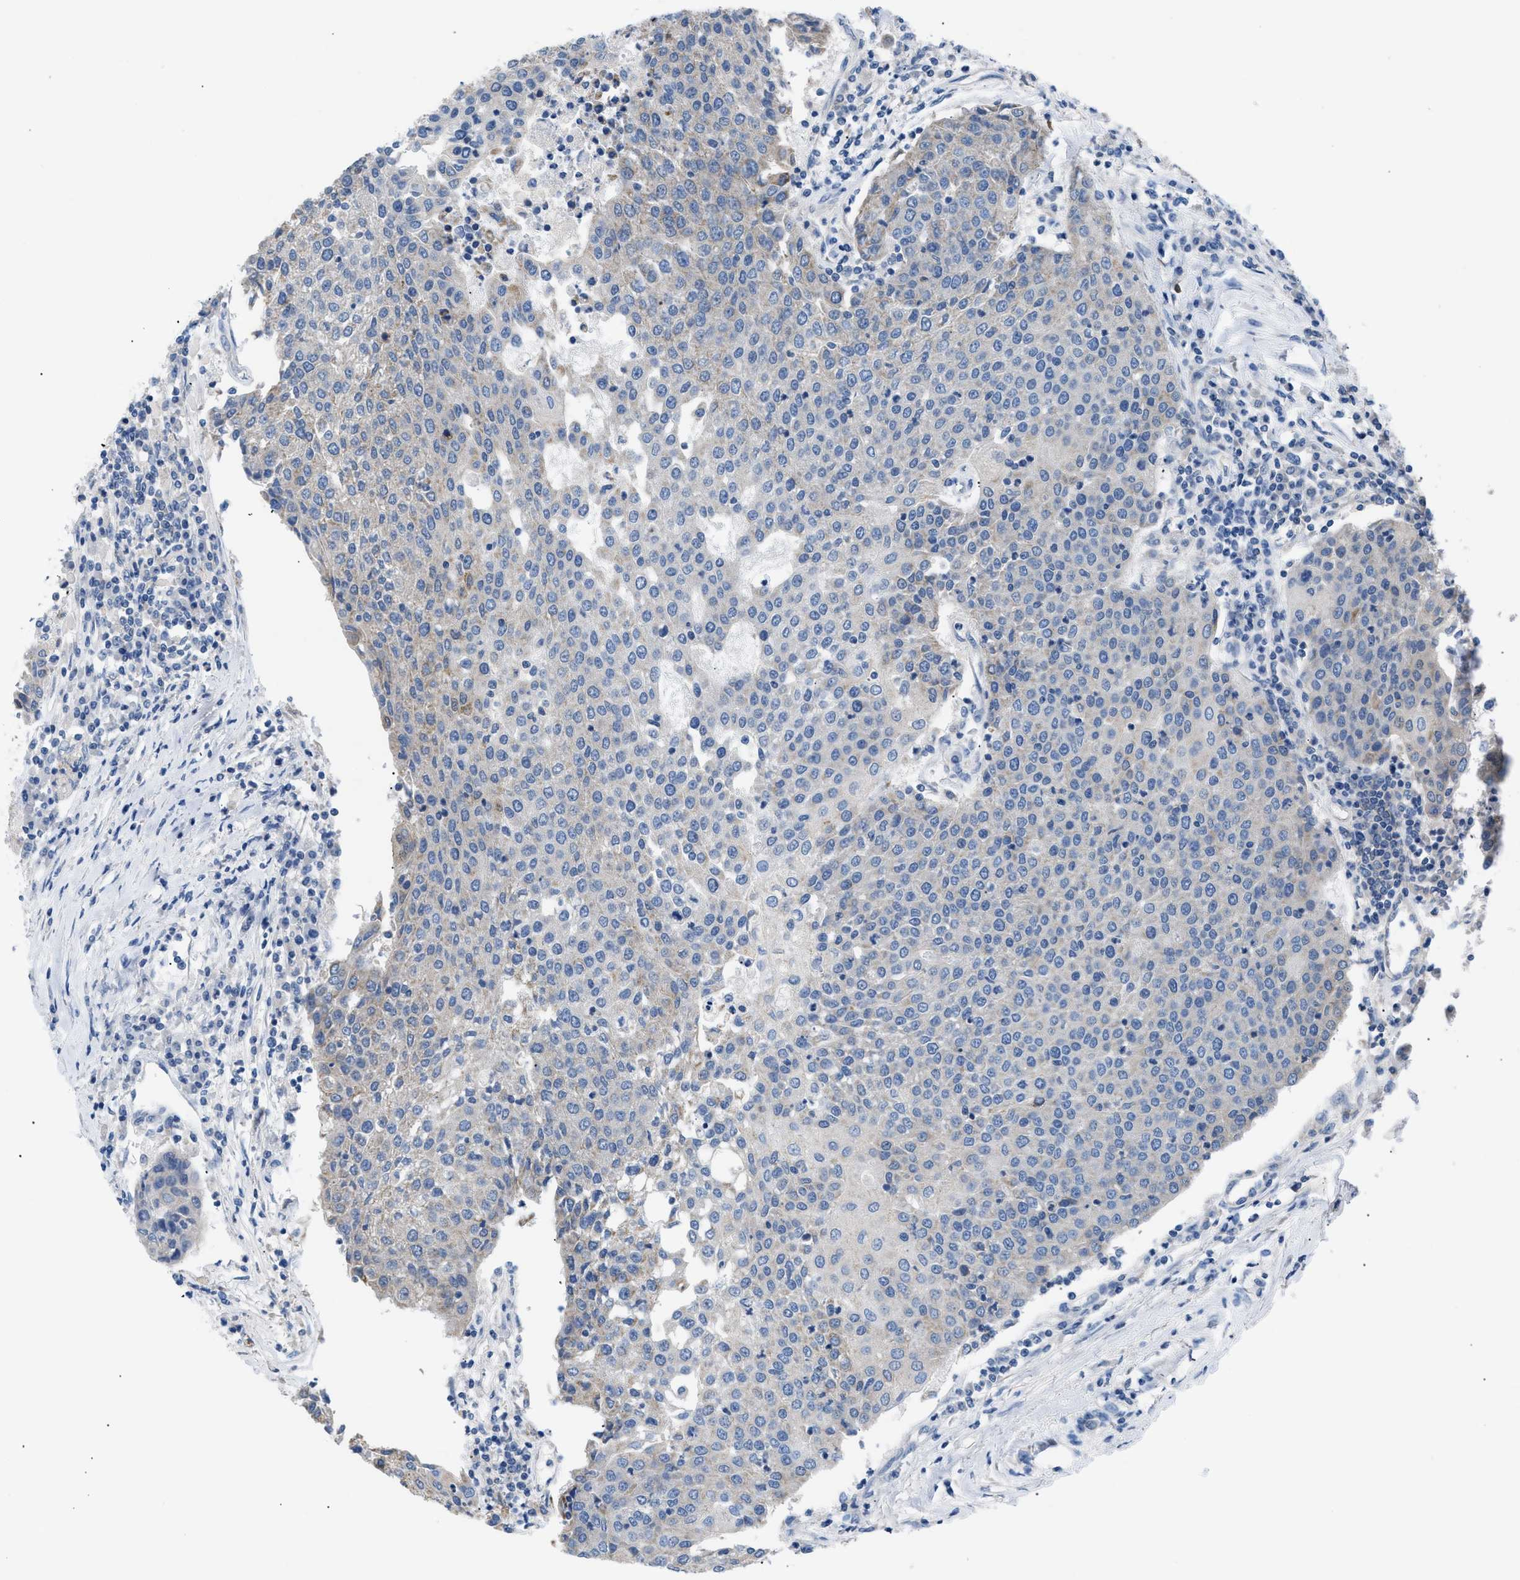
{"staining": {"intensity": "negative", "quantity": "none", "location": "none"}, "tissue": "urothelial cancer", "cell_type": "Tumor cells", "image_type": "cancer", "snomed": [{"axis": "morphology", "description": "Urothelial carcinoma, High grade"}, {"axis": "topography", "description": "Urinary bladder"}], "caption": "Histopathology image shows no significant protein positivity in tumor cells of urothelial carcinoma (high-grade).", "gene": "ILDR1", "patient": {"sex": "female", "age": 85}}